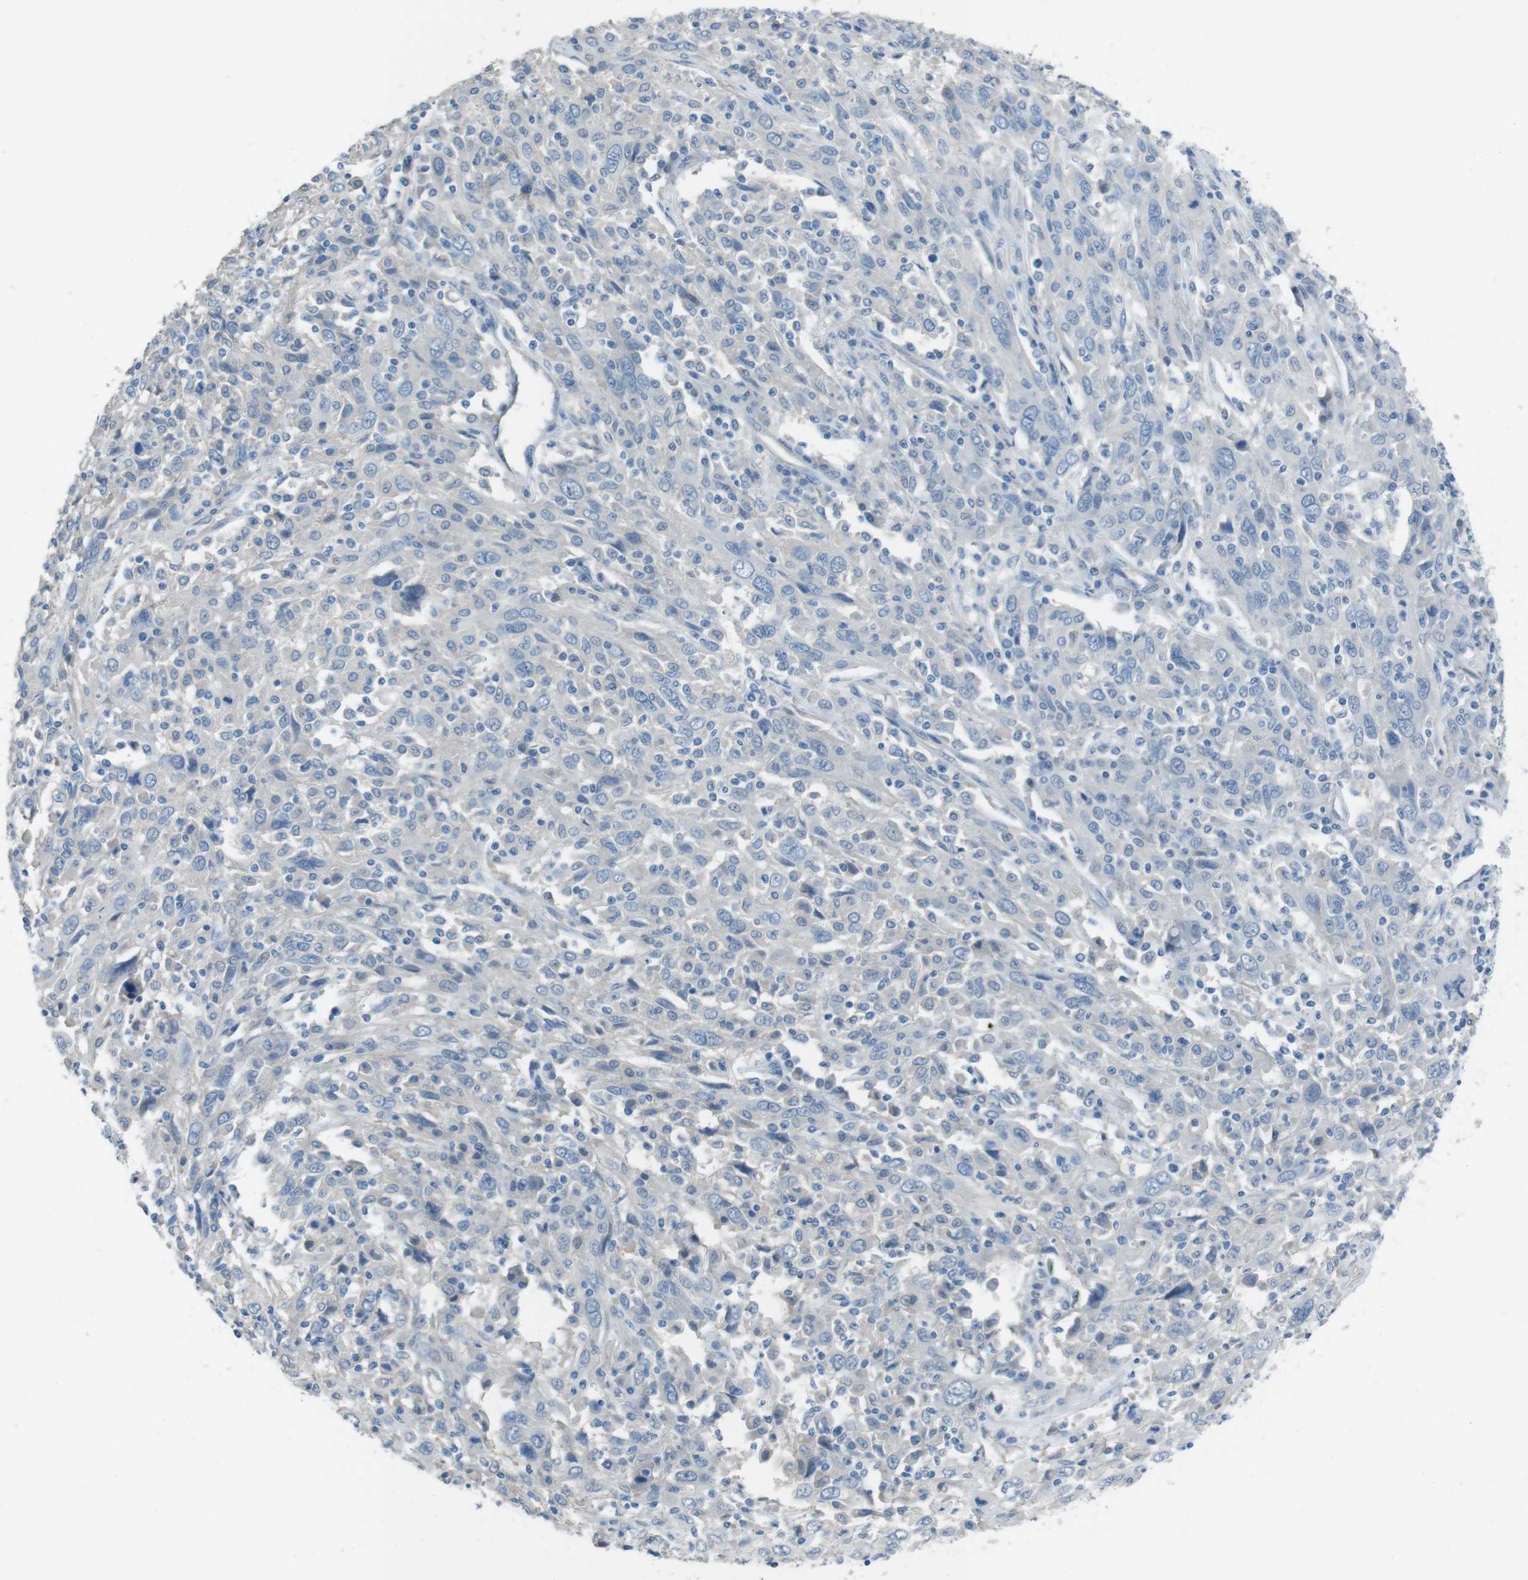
{"staining": {"intensity": "negative", "quantity": "none", "location": "none"}, "tissue": "cervical cancer", "cell_type": "Tumor cells", "image_type": "cancer", "snomed": [{"axis": "morphology", "description": "Squamous cell carcinoma, NOS"}, {"axis": "topography", "description": "Cervix"}], "caption": "This is an IHC photomicrograph of cervical squamous cell carcinoma. There is no staining in tumor cells.", "gene": "CYP2C8", "patient": {"sex": "female", "age": 46}}